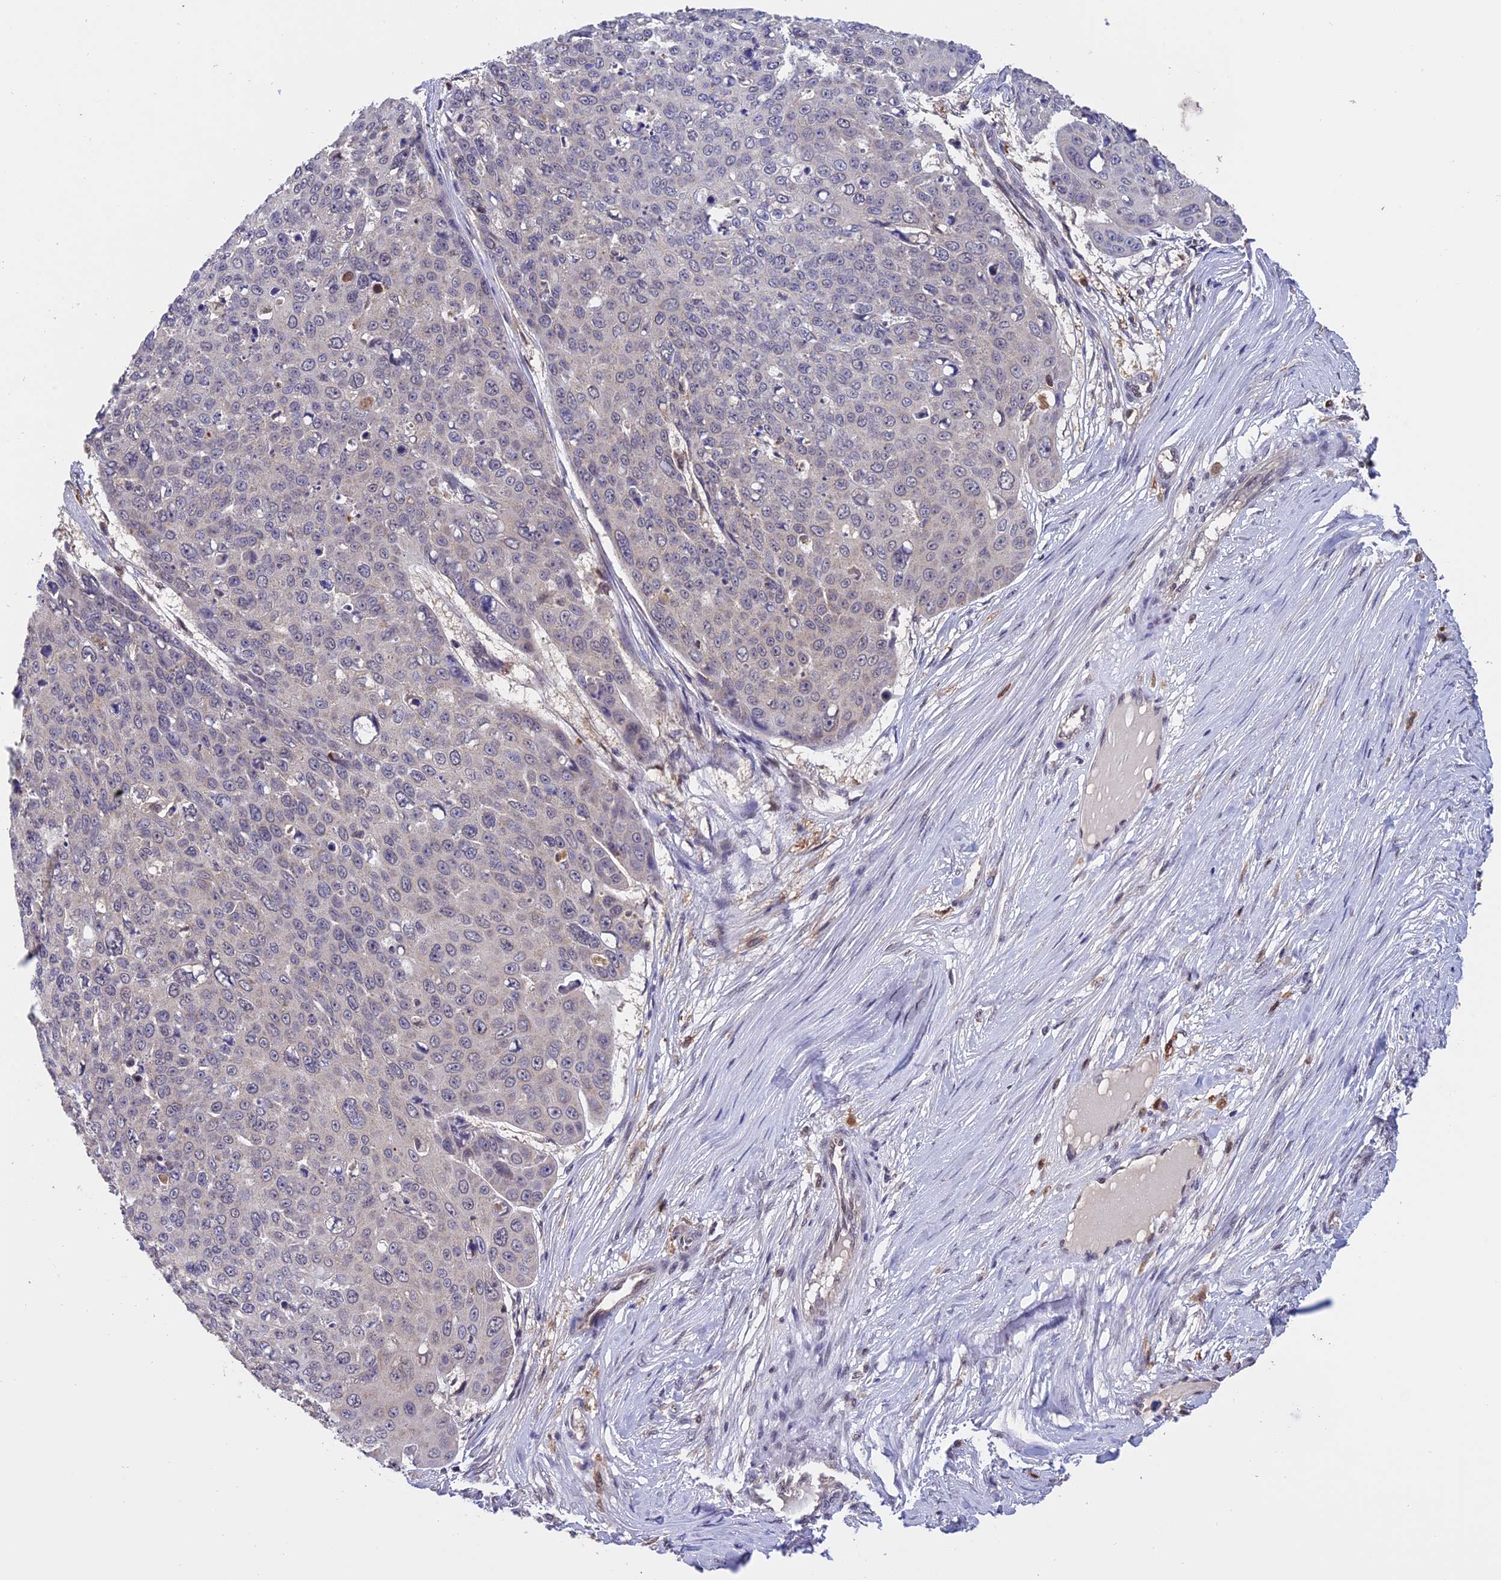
{"staining": {"intensity": "negative", "quantity": "none", "location": "none"}, "tissue": "skin cancer", "cell_type": "Tumor cells", "image_type": "cancer", "snomed": [{"axis": "morphology", "description": "Squamous cell carcinoma, NOS"}, {"axis": "topography", "description": "Skin"}], "caption": "This is an IHC micrograph of human skin squamous cell carcinoma. There is no staining in tumor cells.", "gene": "MNS1", "patient": {"sex": "male", "age": 71}}